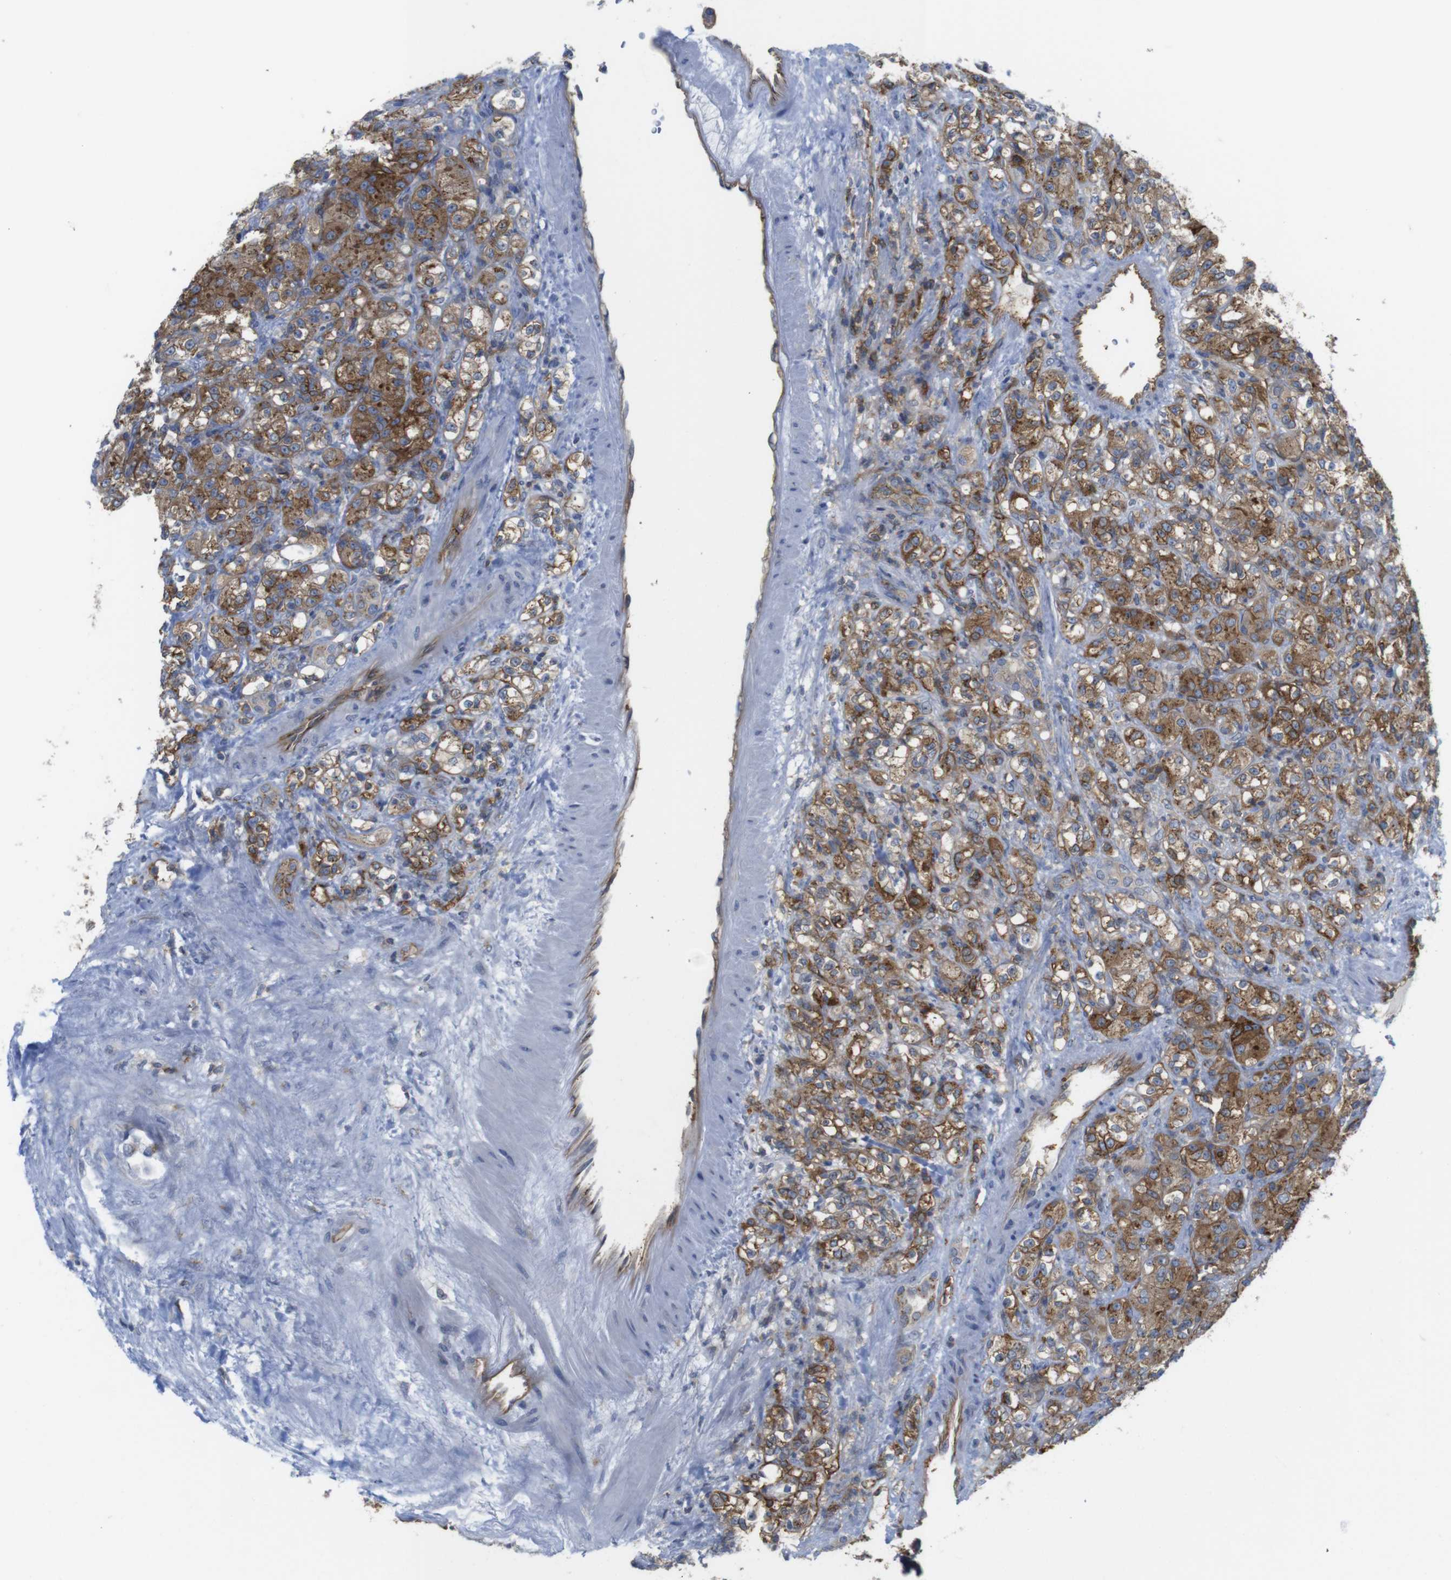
{"staining": {"intensity": "moderate", "quantity": ">75%", "location": "cytoplasmic/membranous"}, "tissue": "renal cancer", "cell_type": "Tumor cells", "image_type": "cancer", "snomed": [{"axis": "morphology", "description": "Adenocarcinoma, NOS"}, {"axis": "topography", "description": "Kidney"}], "caption": "Immunohistochemistry (IHC) staining of renal cancer (adenocarcinoma), which exhibits medium levels of moderate cytoplasmic/membranous staining in approximately >75% of tumor cells indicating moderate cytoplasmic/membranous protein positivity. The staining was performed using DAB (brown) for protein detection and nuclei were counterstained in hematoxylin (blue).", "gene": "CCR6", "patient": {"sex": "male", "age": 61}}